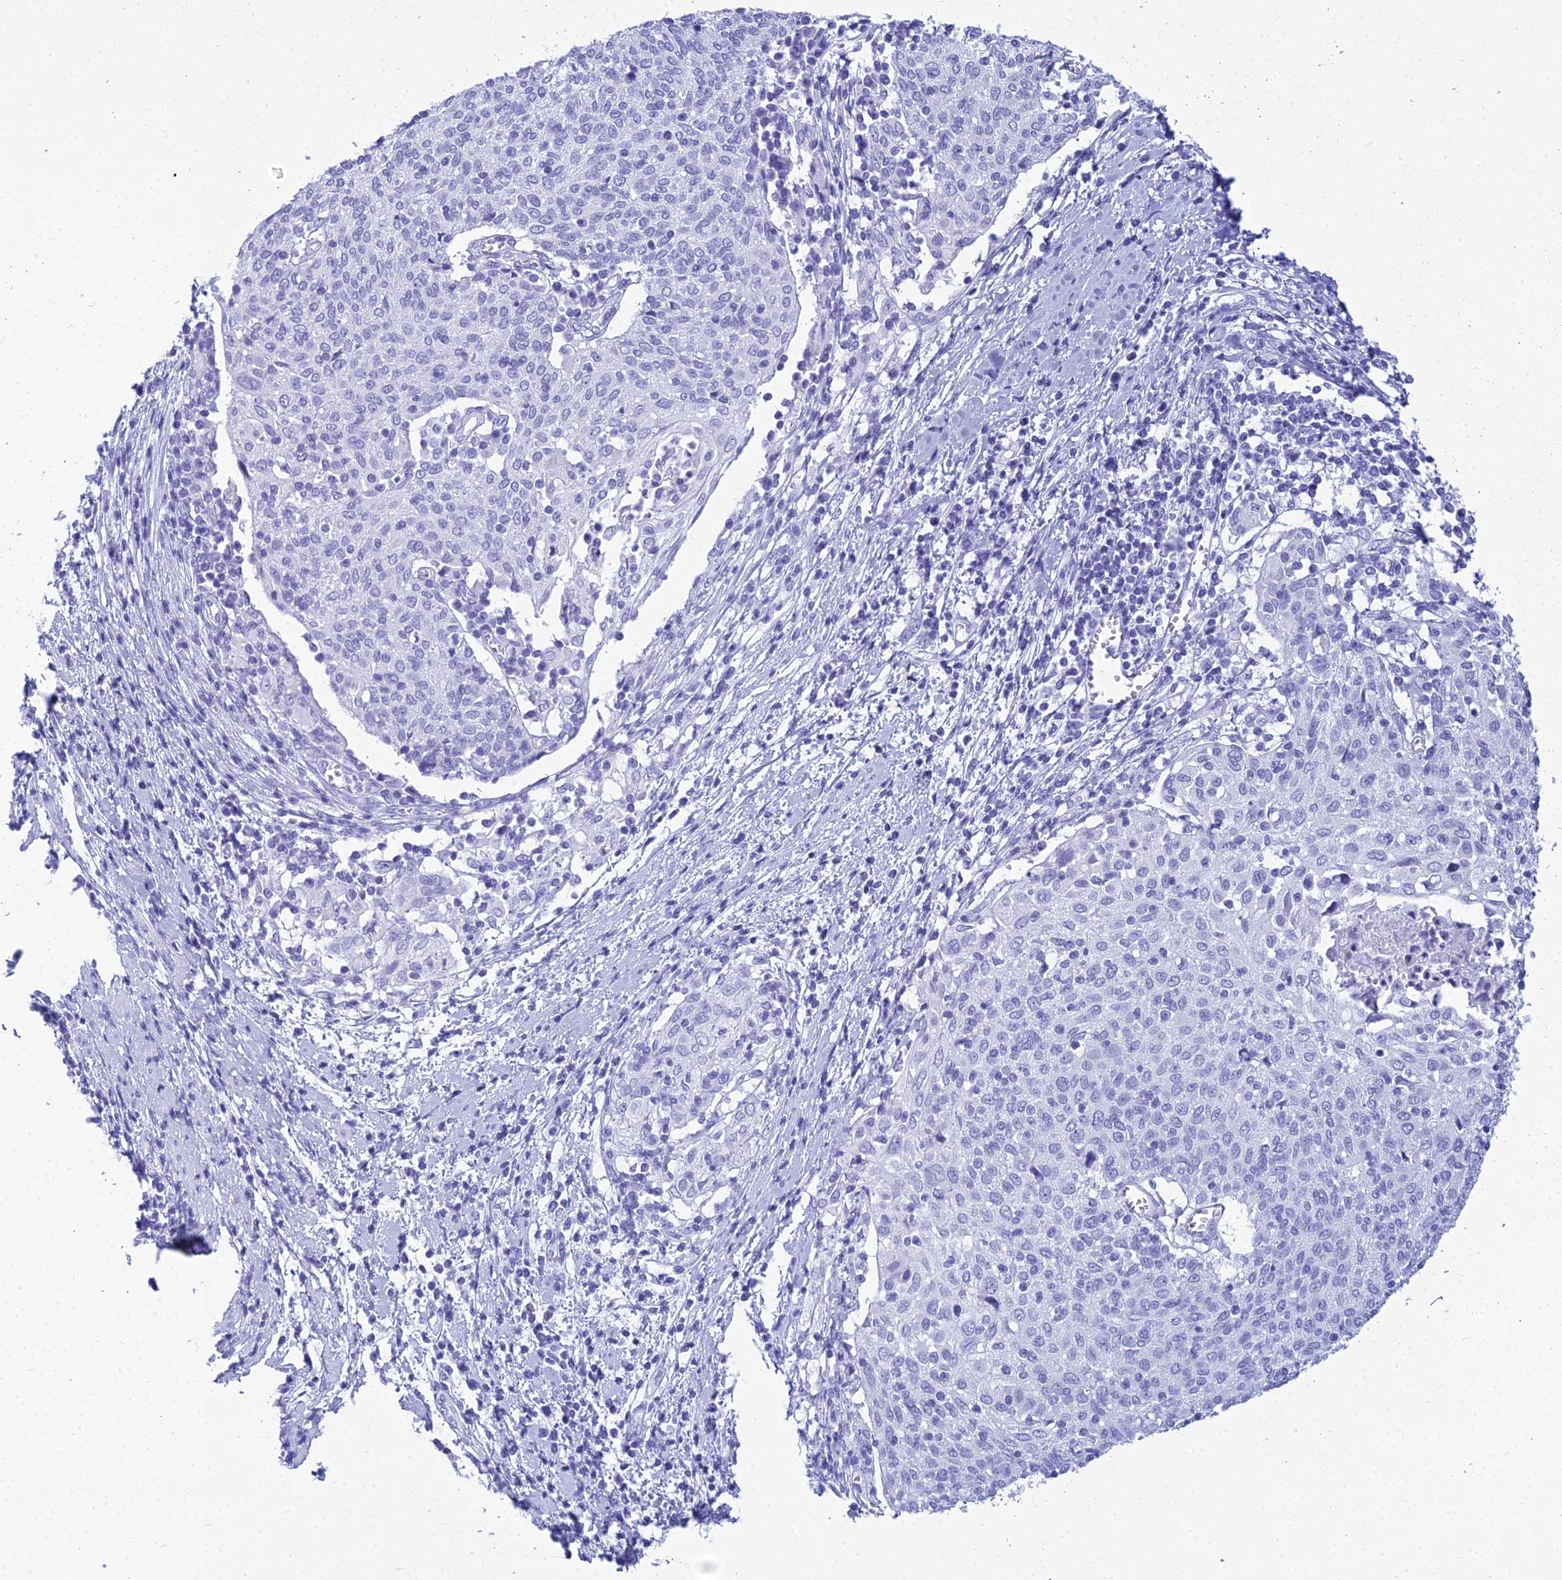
{"staining": {"intensity": "negative", "quantity": "none", "location": "none"}, "tissue": "cervical cancer", "cell_type": "Tumor cells", "image_type": "cancer", "snomed": [{"axis": "morphology", "description": "Squamous cell carcinoma, NOS"}, {"axis": "topography", "description": "Cervix"}], "caption": "Immunohistochemistry of cervical cancer (squamous cell carcinoma) displays no expression in tumor cells. (DAB (3,3'-diaminobenzidine) immunohistochemistry with hematoxylin counter stain).", "gene": "ZNF442", "patient": {"sex": "female", "age": 52}}